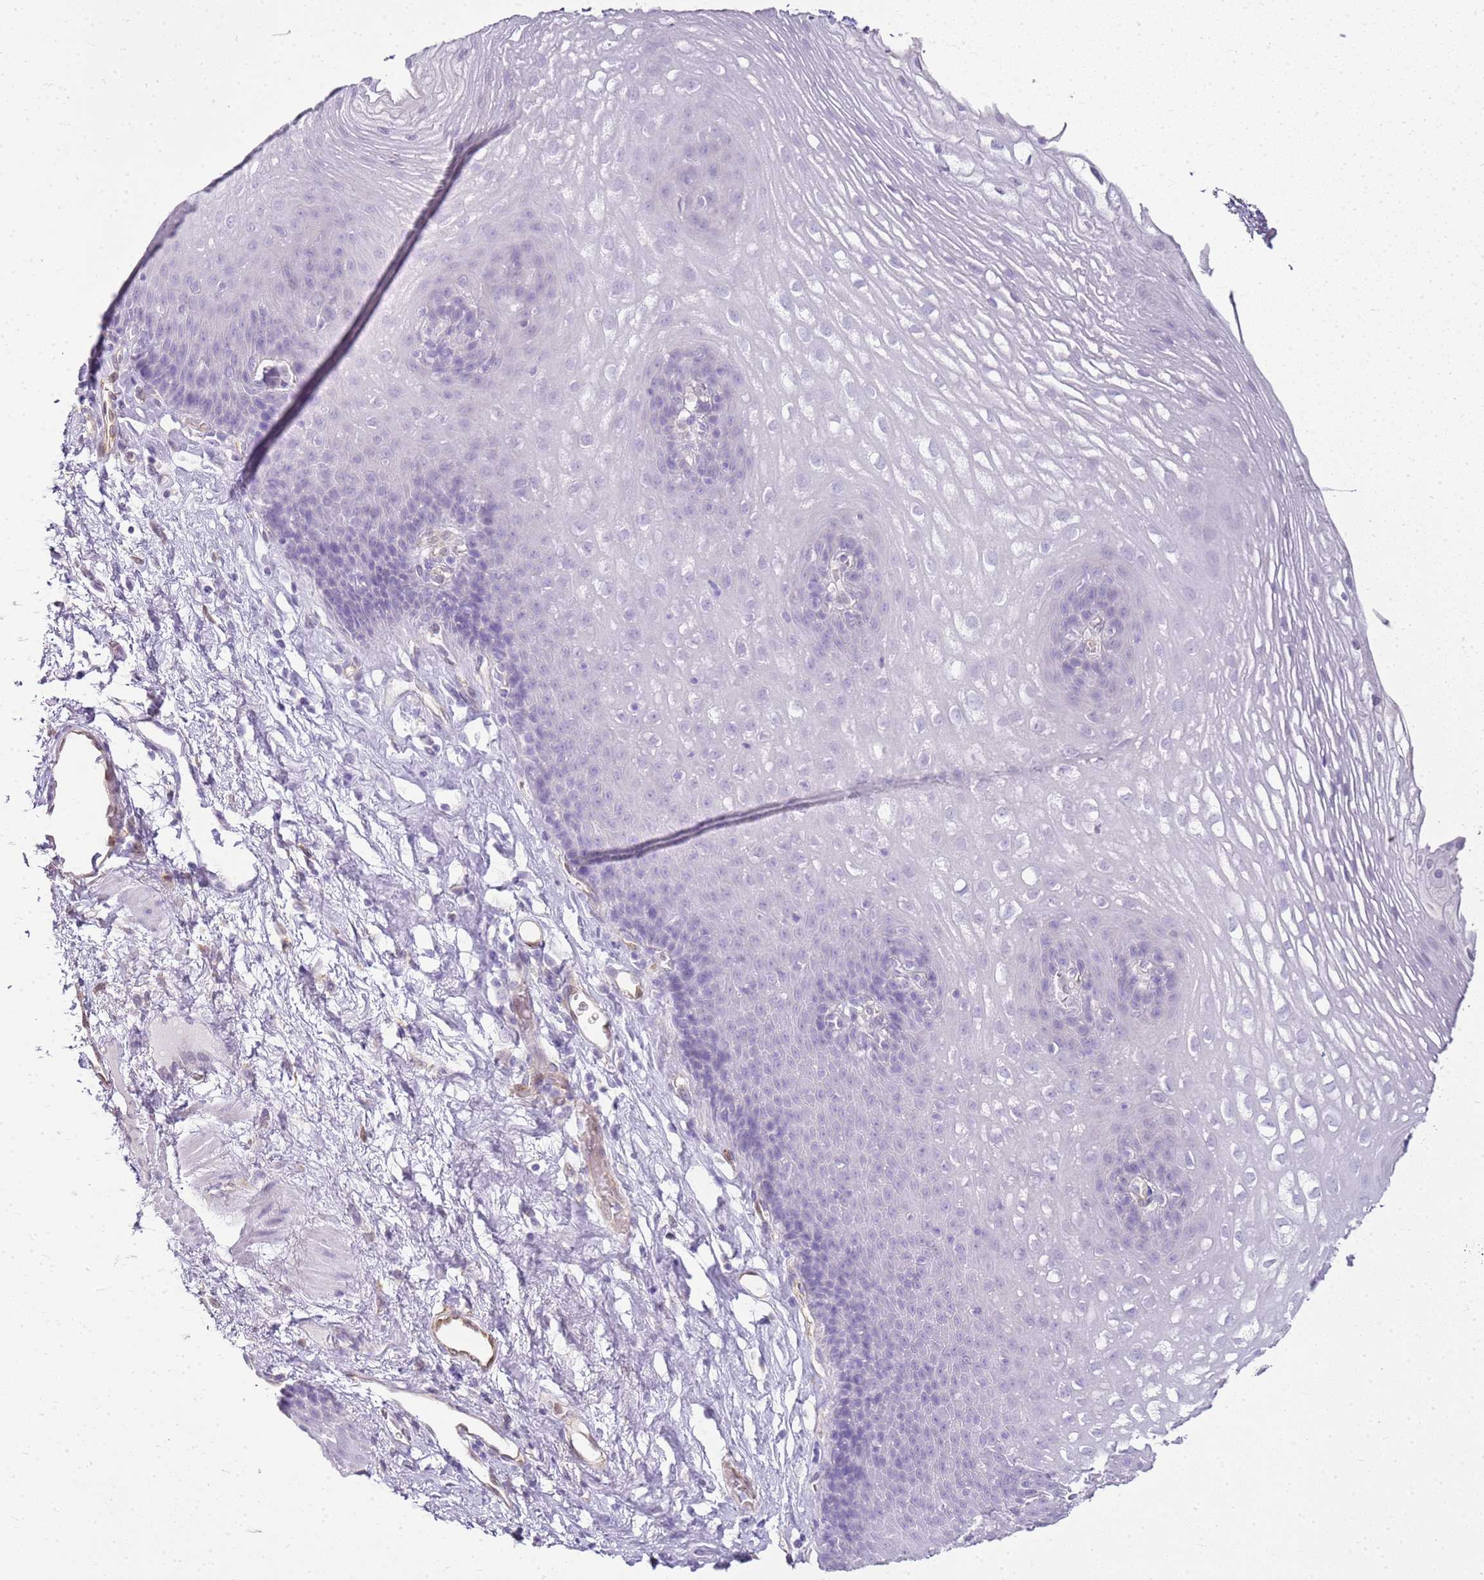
{"staining": {"intensity": "negative", "quantity": "none", "location": "none"}, "tissue": "esophagus", "cell_type": "Squamous epithelial cells", "image_type": "normal", "snomed": [{"axis": "morphology", "description": "Normal tissue, NOS"}, {"axis": "topography", "description": "Esophagus"}], "caption": "DAB immunohistochemical staining of normal esophagus exhibits no significant positivity in squamous epithelial cells. (Brightfield microscopy of DAB (3,3'-diaminobenzidine) IHC at high magnification).", "gene": "SULT1E1", "patient": {"sex": "female", "age": 66}}